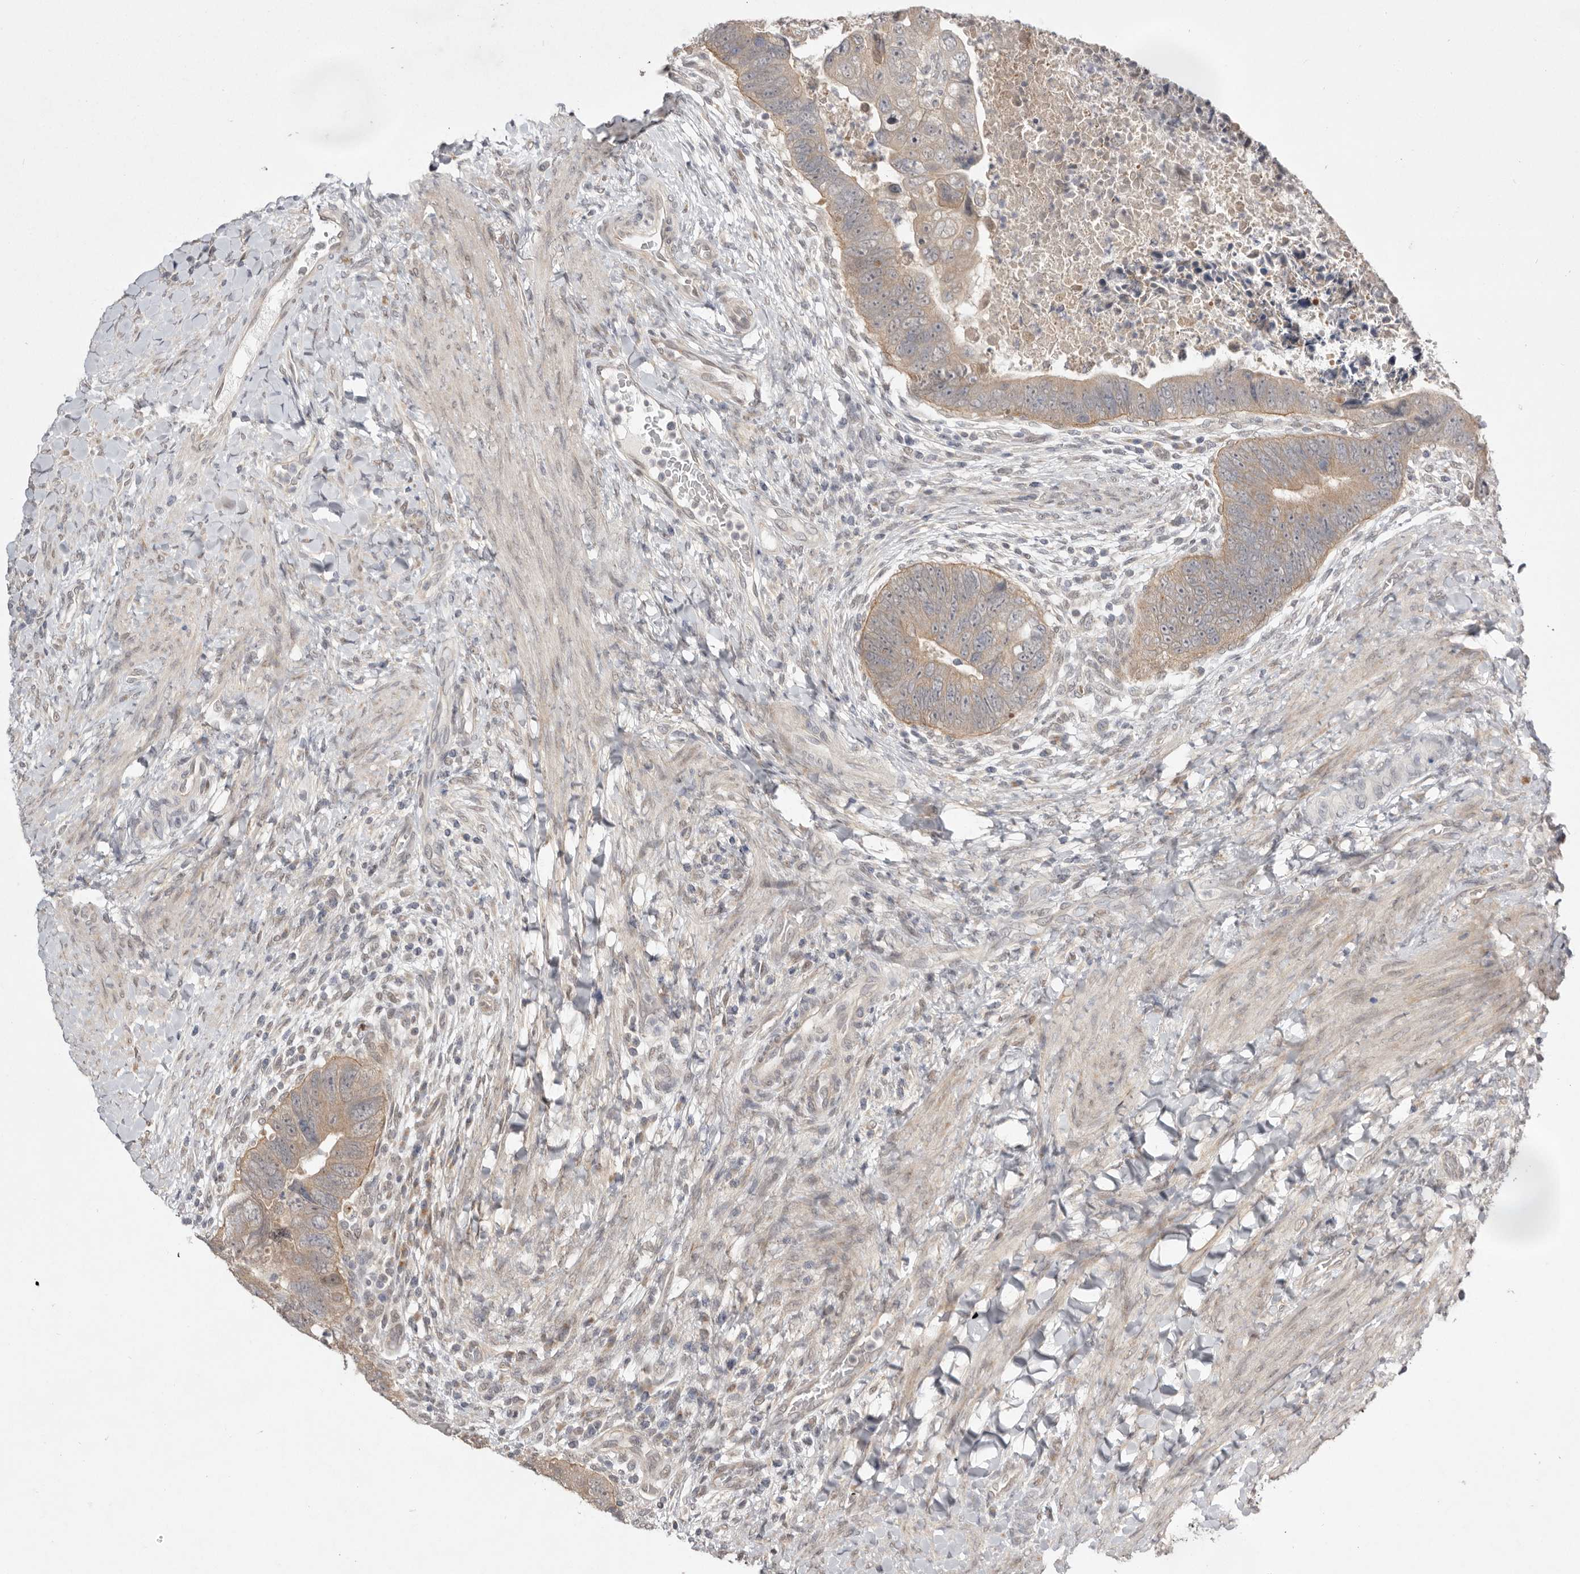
{"staining": {"intensity": "weak", "quantity": ">75%", "location": "cytoplasmic/membranous"}, "tissue": "colorectal cancer", "cell_type": "Tumor cells", "image_type": "cancer", "snomed": [{"axis": "morphology", "description": "Adenocarcinoma, NOS"}, {"axis": "topography", "description": "Rectum"}], "caption": "Immunohistochemistry (IHC) (DAB) staining of human colorectal cancer reveals weak cytoplasmic/membranous protein staining in about >75% of tumor cells. The staining is performed using DAB (3,3'-diaminobenzidine) brown chromogen to label protein expression. The nuclei are counter-stained blue using hematoxylin.", "gene": "NSUN4", "patient": {"sex": "male", "age": 59}}